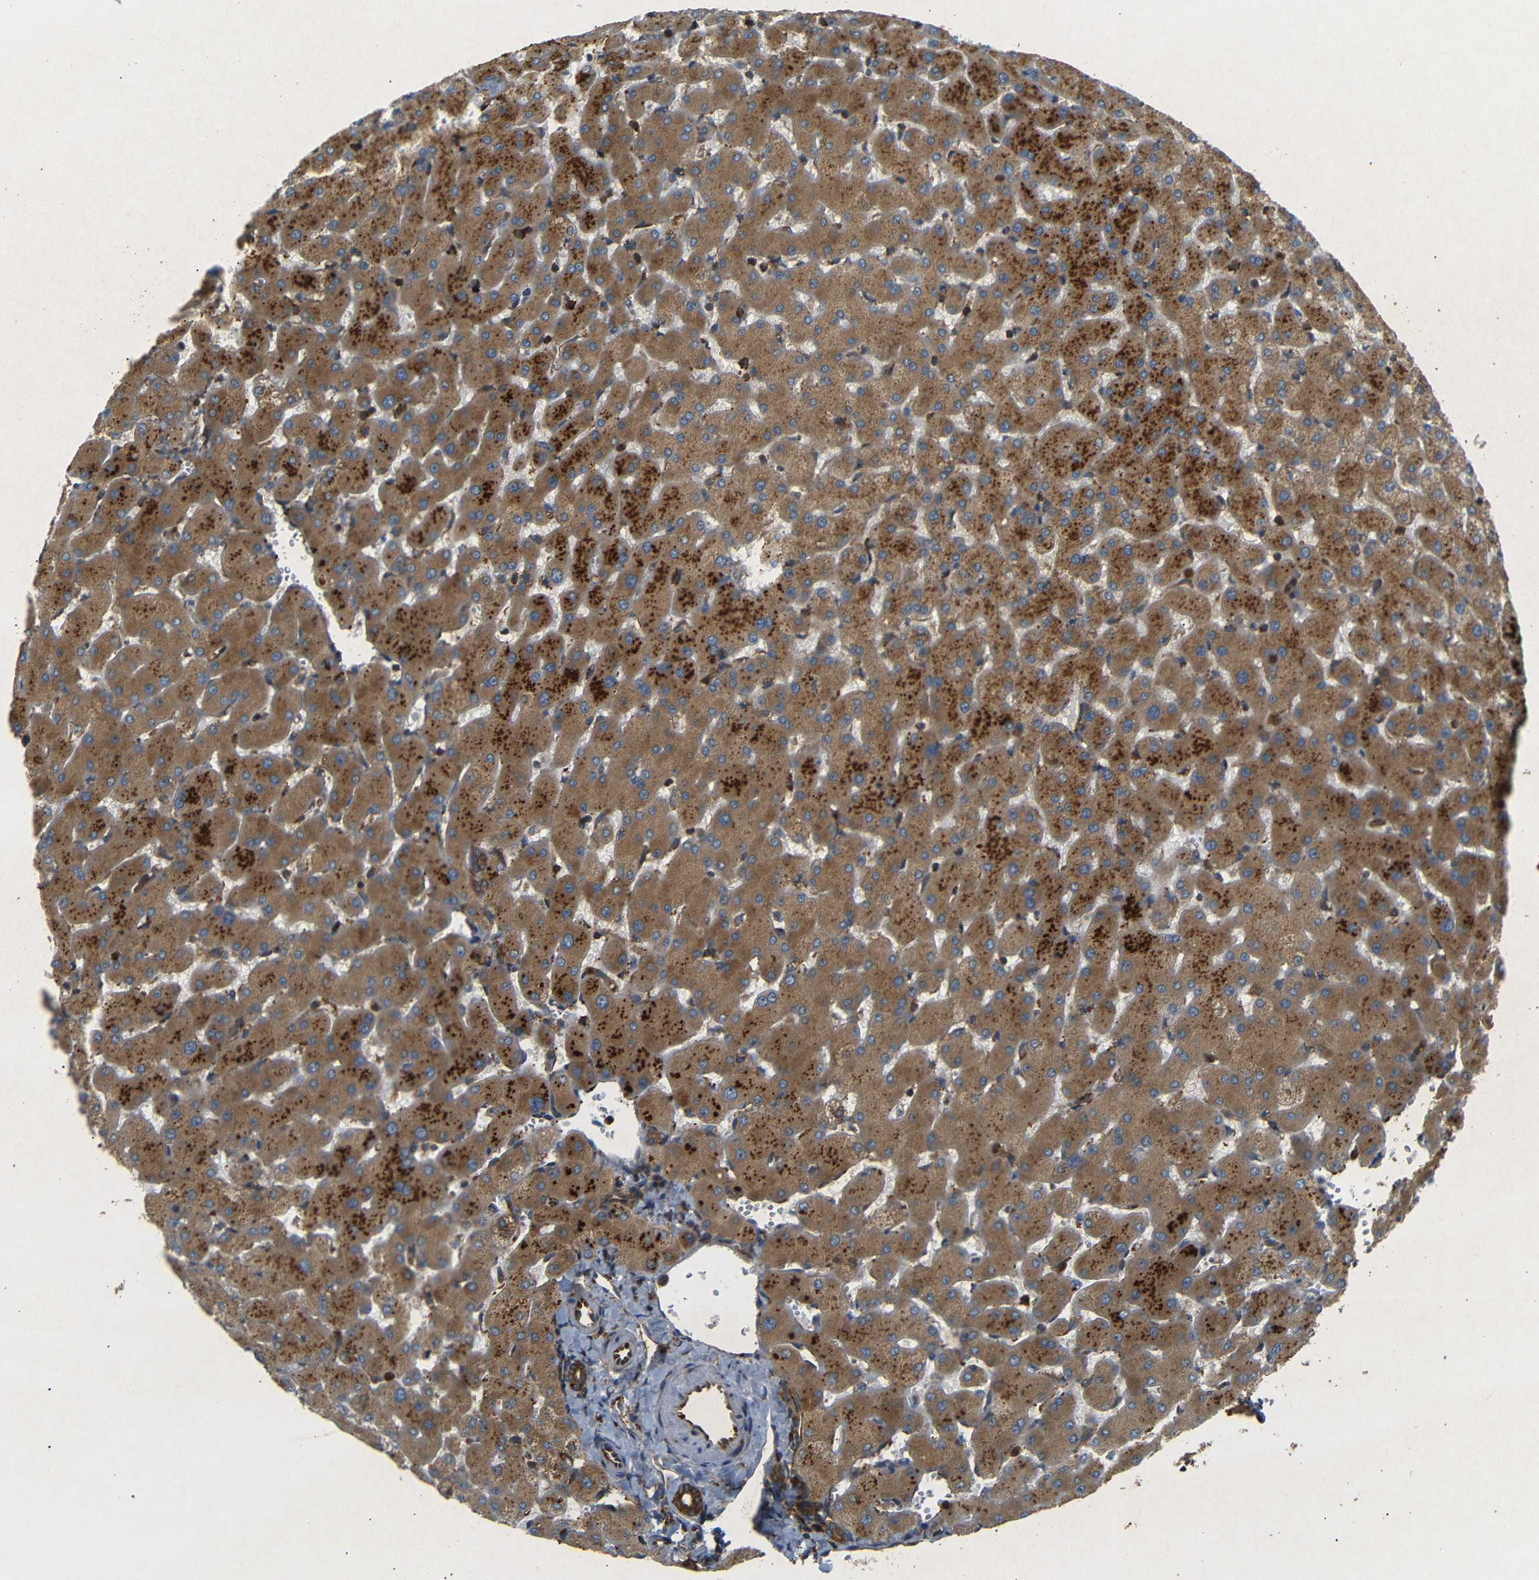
{"staining": {"intensity": "strong", "quantity": ">75%", "location": "cytoplasmic/membranous"}, "tissue": "liver", "cell_type": "Cholangiocytes", "image_type": "normal", "snomed": [{"axis": "morphology", "description": "Normal tissue, NOS"}, {"axis": "topography", "description": "Liver"}], "caption": "Immunohistochemical staining of unremarkable liver demonstrates strong cytoplasmic/membranous protein staining in about >75% of cholangiocytes.", "gene": "BTF3", "patient": {"sex": "female", "age": 63}}